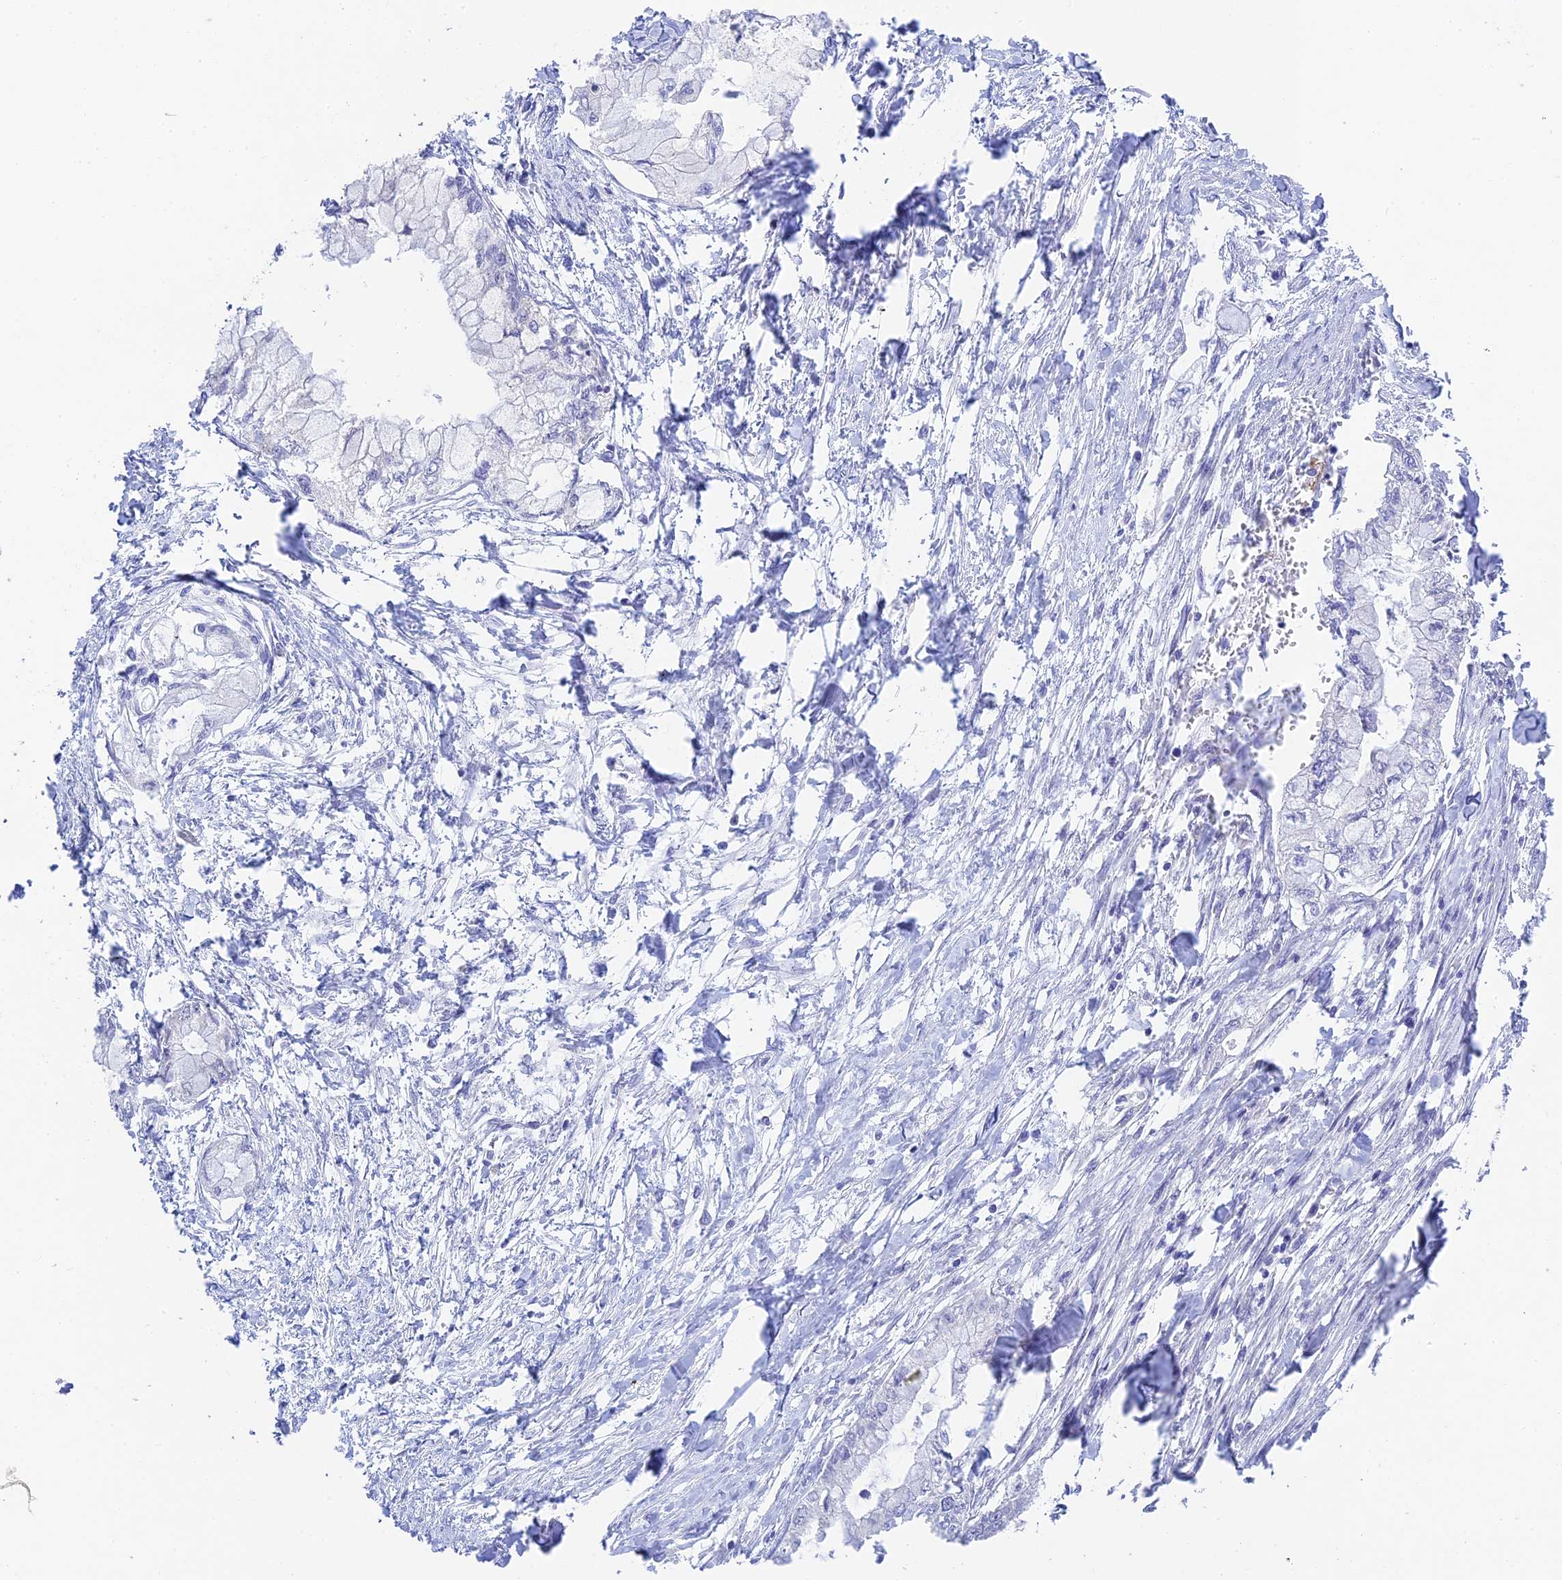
{"staining": {"intensity": "negative", "quantity": "none", "location": "none"}, "tissue": "pancreatic cancer", "cell_type": "Tumor cells", "image_type": "cancer", "snomed": [{"axis": "morphology", "description": "Adenocarcinoma, NOS"}, {"axis": "topography", "description": "Pancreas"}], "caption": "The micrograph shows no significant positivity in tumor cells of pancreatic cancer (adenocarcinoma).", "gene": "TMEM40", "patient": {"sex": "male", "age": 48}}